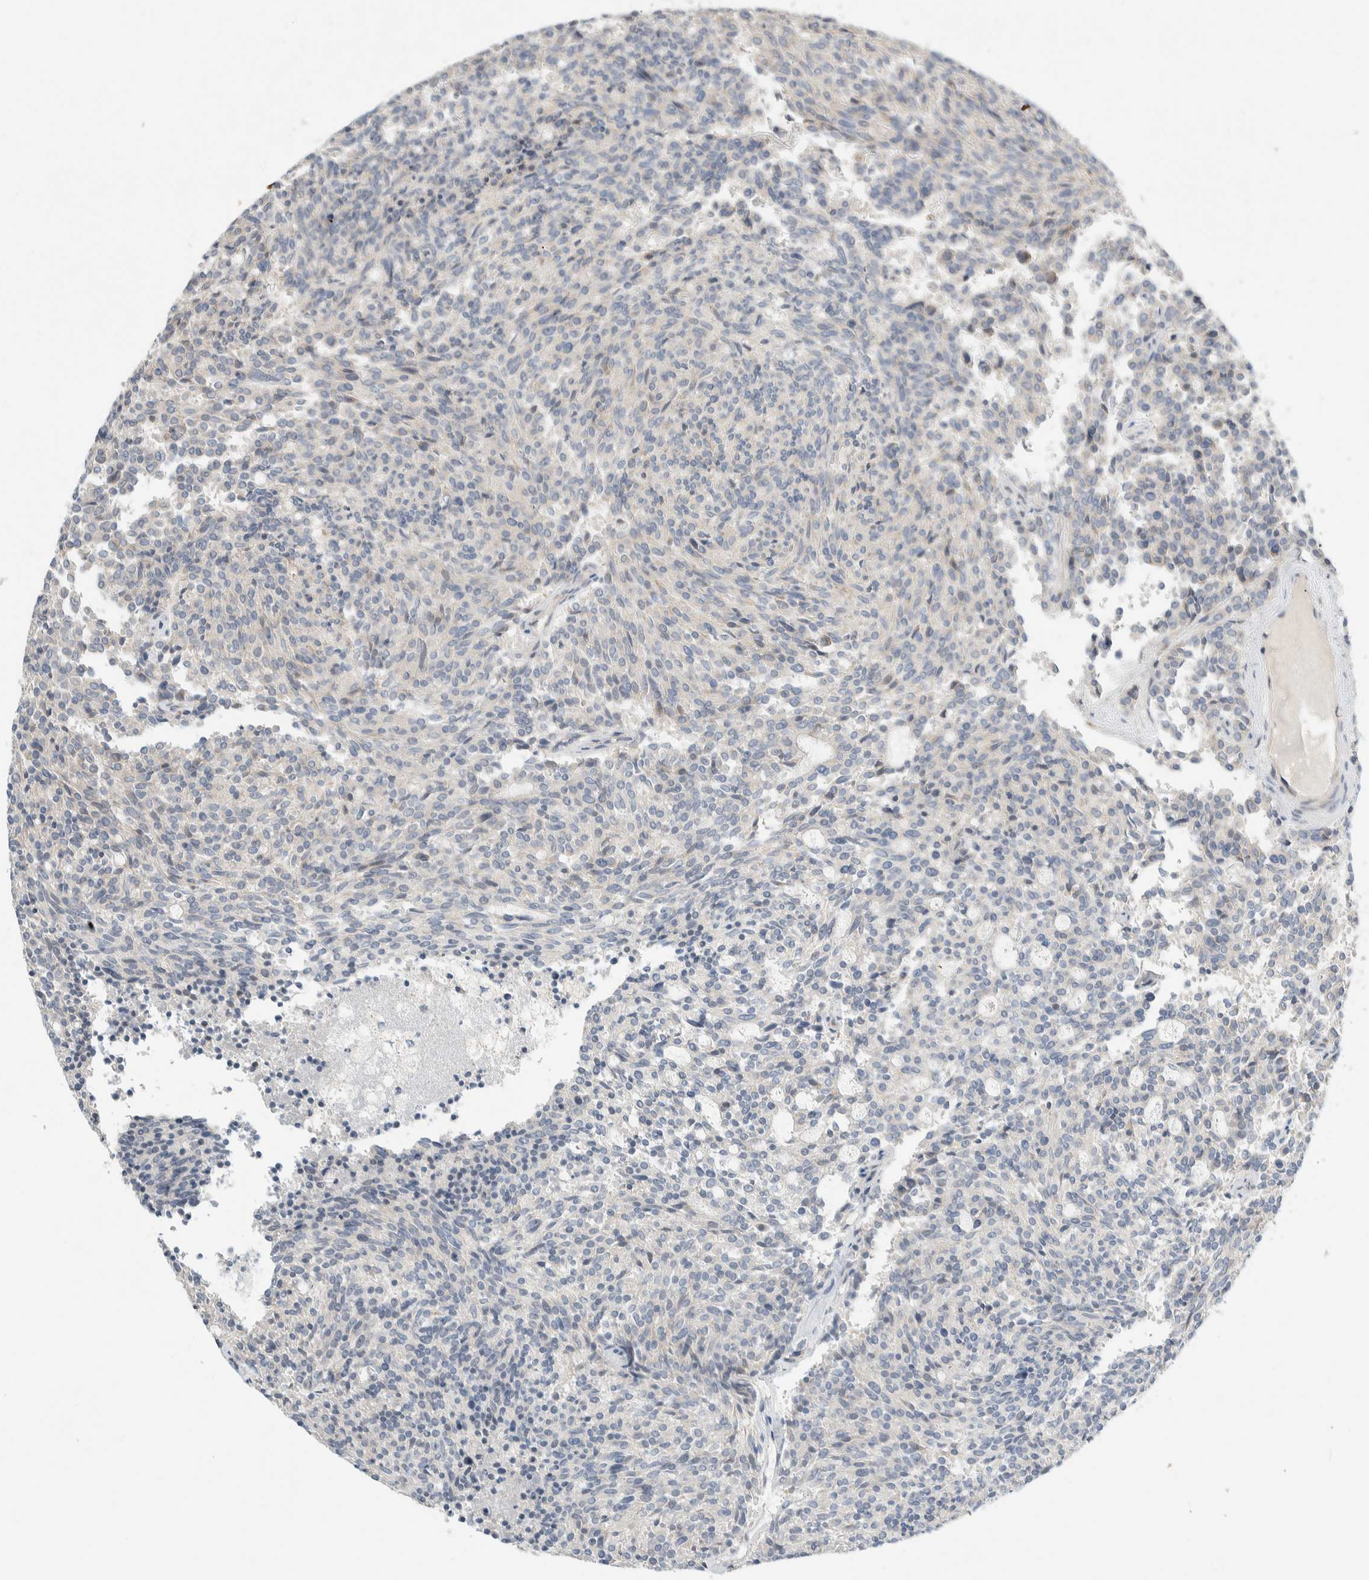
{"staining": {"intensity": "negative", "quantity": "none", "location": "none"}, "tissue": "carcinoid", "cell_type": "Tumor cells", "image_type": "cancer", "snomed": [{"axis": "morphology", "description": "Carcinoid, malignant, NOS"}, {"axis": "topography", "description": "Pancreas"}], "caption": "Protein analysis of carcinoid displays no significant positivity in tumor cells.", "gene": "TMEM184B", "patient": {"sex": "female", "age": 54}}